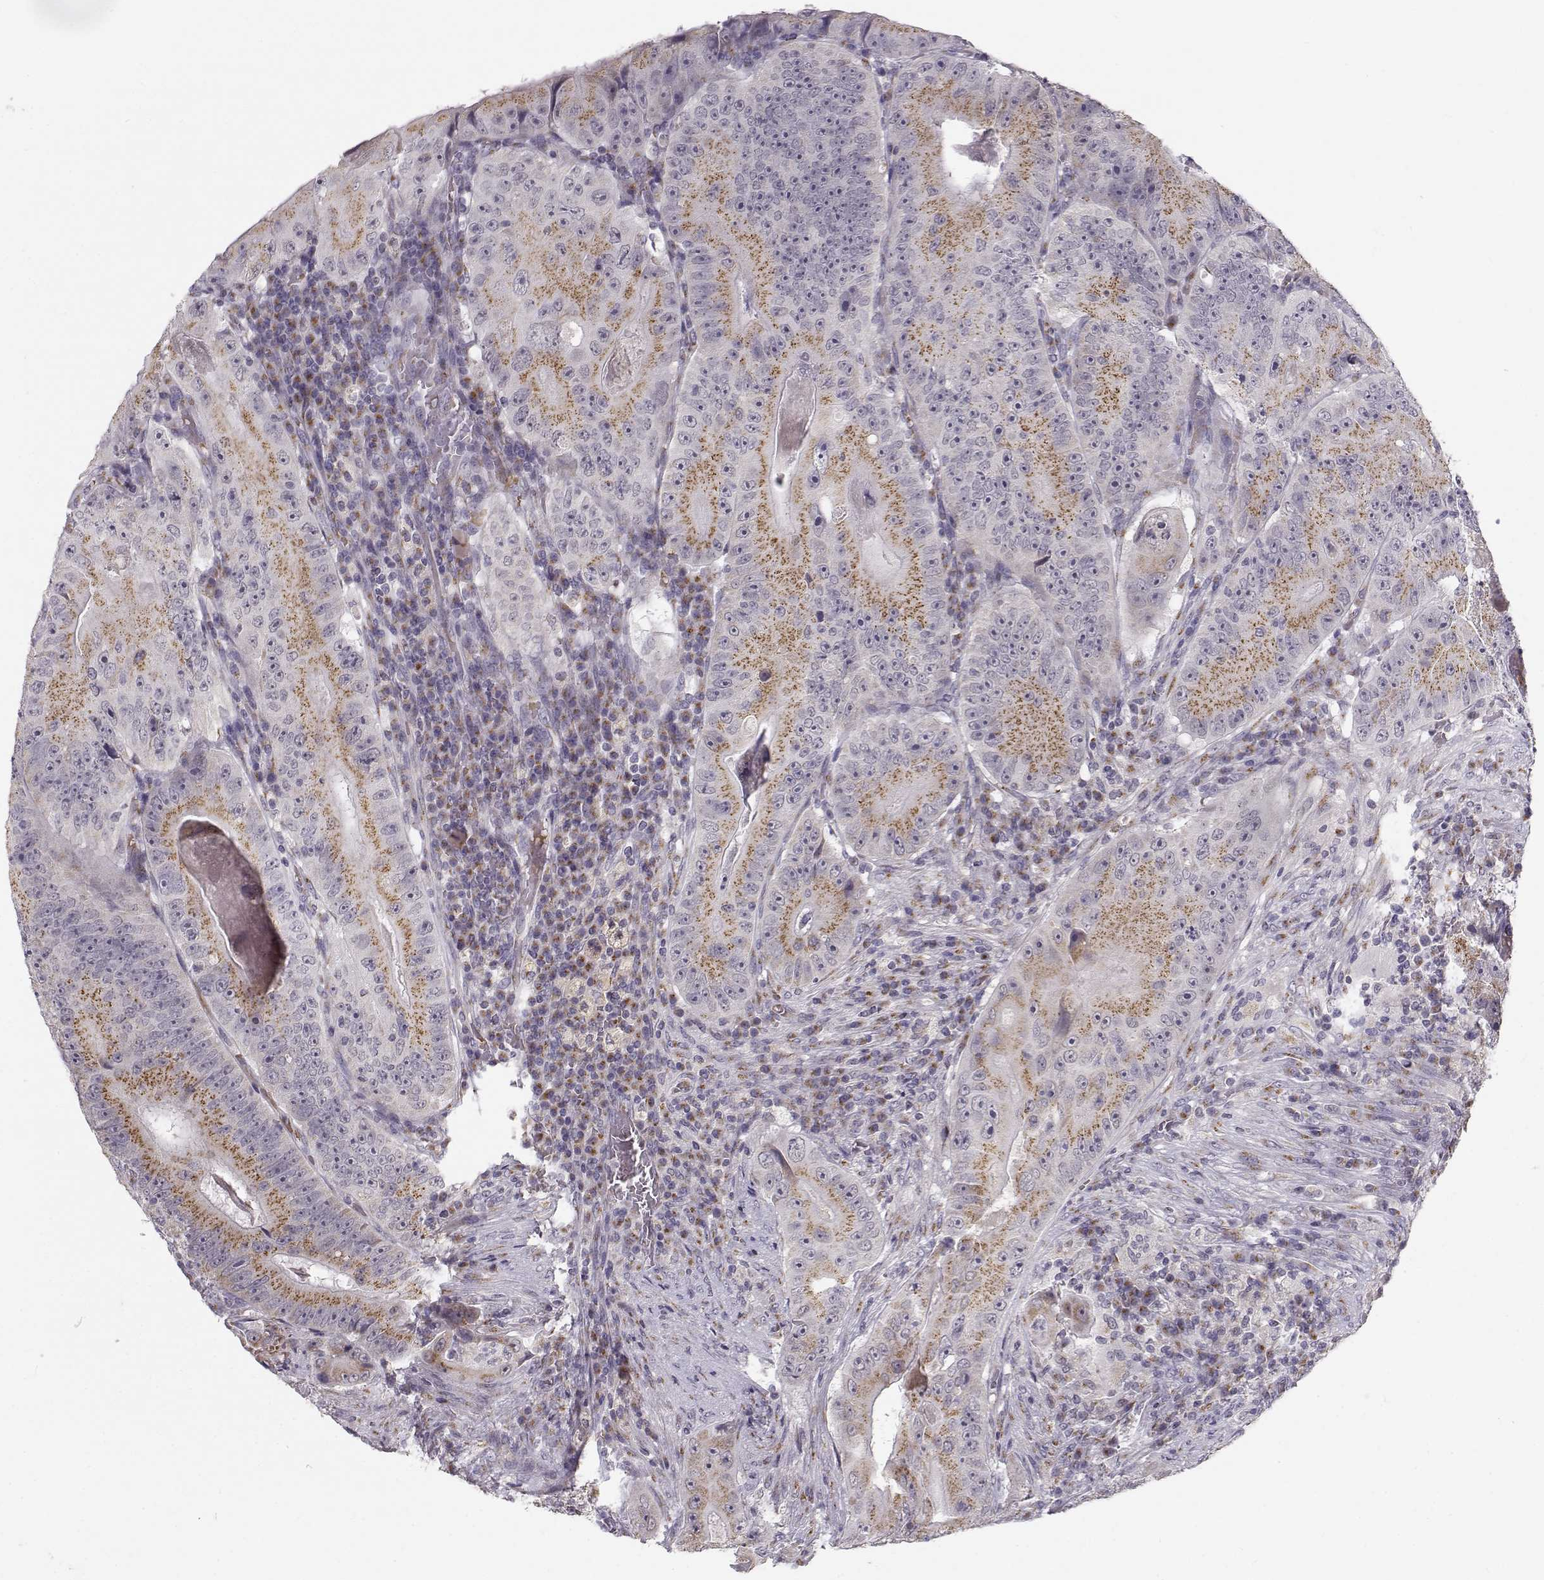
{"staining": {"intensity": "moderate", "quantity": ">75%", "location": "cytoplasmic/membranous,nuclear"}, "tissue": "colorectal cancer", "cell_type": "Tumor cells", "image_type": "cancer", "snomed": [{"axis": "morphology", "description": "Adenocarcinoma, NOS"}, {"axis": "topography", "description": "Colon"}], "caption": "A micrograph of human colorectal cancer (adenocarcinoma) stained for a protein displays moderate cytoplasmic/membranous and nuclear brown staining in tumor cells. The protein is stained brown, and the nuclei are stained in blue (DAB (3,3'-diaminobenzidine) IHC with brightfield microscopy, high magnification).", "gene": "SLC4A5", "patient": {"sex": "female", "age": 86}}